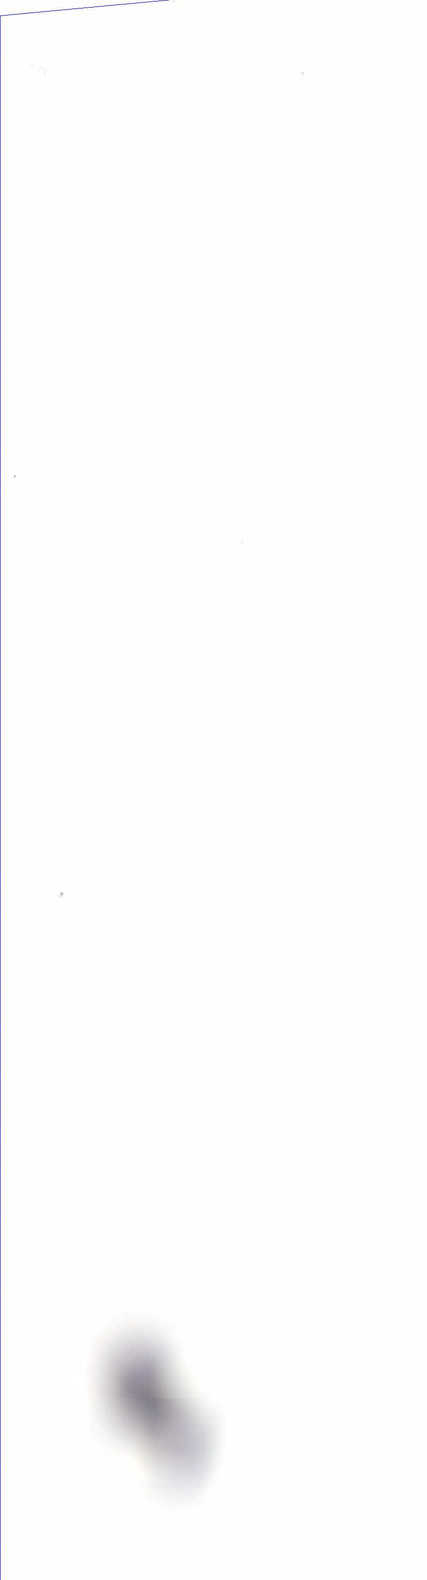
{"staining": {"intensity": "strong", "quantity": "<25%", "location": "cytoplasmic/membranous"}, "tissue": "esophagus", "cell_type": "Squamous epithelial cells", "image_type": "normal", "snomed": [{"axis": "morphology", "description": "Normal tissue, NOS"}, {"axis": "topography", "description": "Esophagus"}], "caption": "Normal esophagus demonstrates strong cytoplasmic/membranous positivity in about <25% of squamous epithelial cells, visualized by immunohistochemistry.", "gene": "KRT19", "patient": {"sex": "male", "age": 65}}